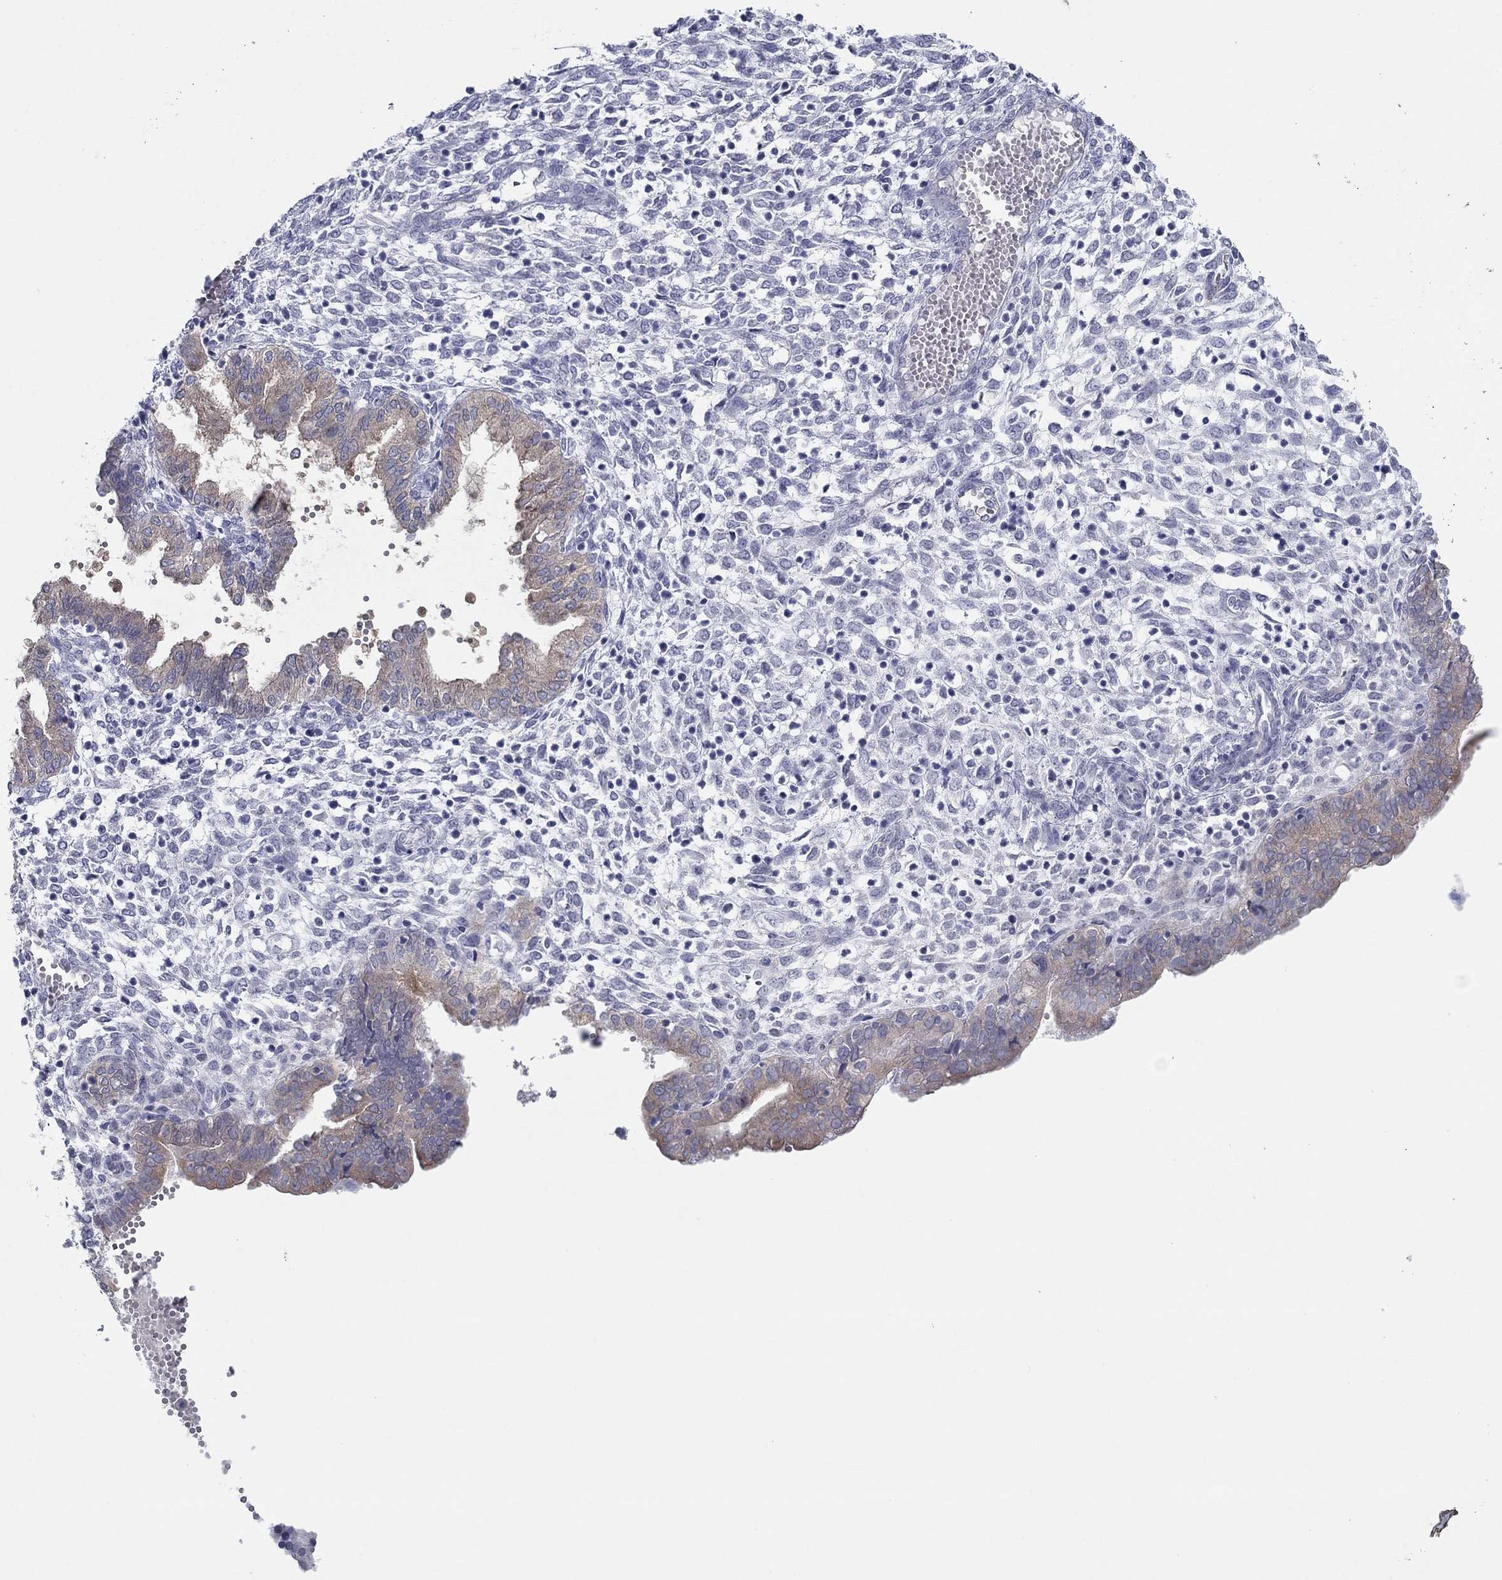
{"staining": {"intensity": "negative", "quantity": "none", "location": "none"}, "tissue": "endometrium", "cell_type": "Cells in endometrial stroma", "image_type": "normal", "snomed": [{"axis": "morphology", "description": "Normal tissue, NOS"}, {"axis": "topography", "description": "Endometrium"}], "caption": "This histopathology image is of normal endometrium stained with immunohistochemistry to label a protein in brown with the nuclei are counter-stained blue. There is no staining in cells in endometrial stroma.", "gene": "PLS1", "patient": {"sex": "female", "age": 43}}